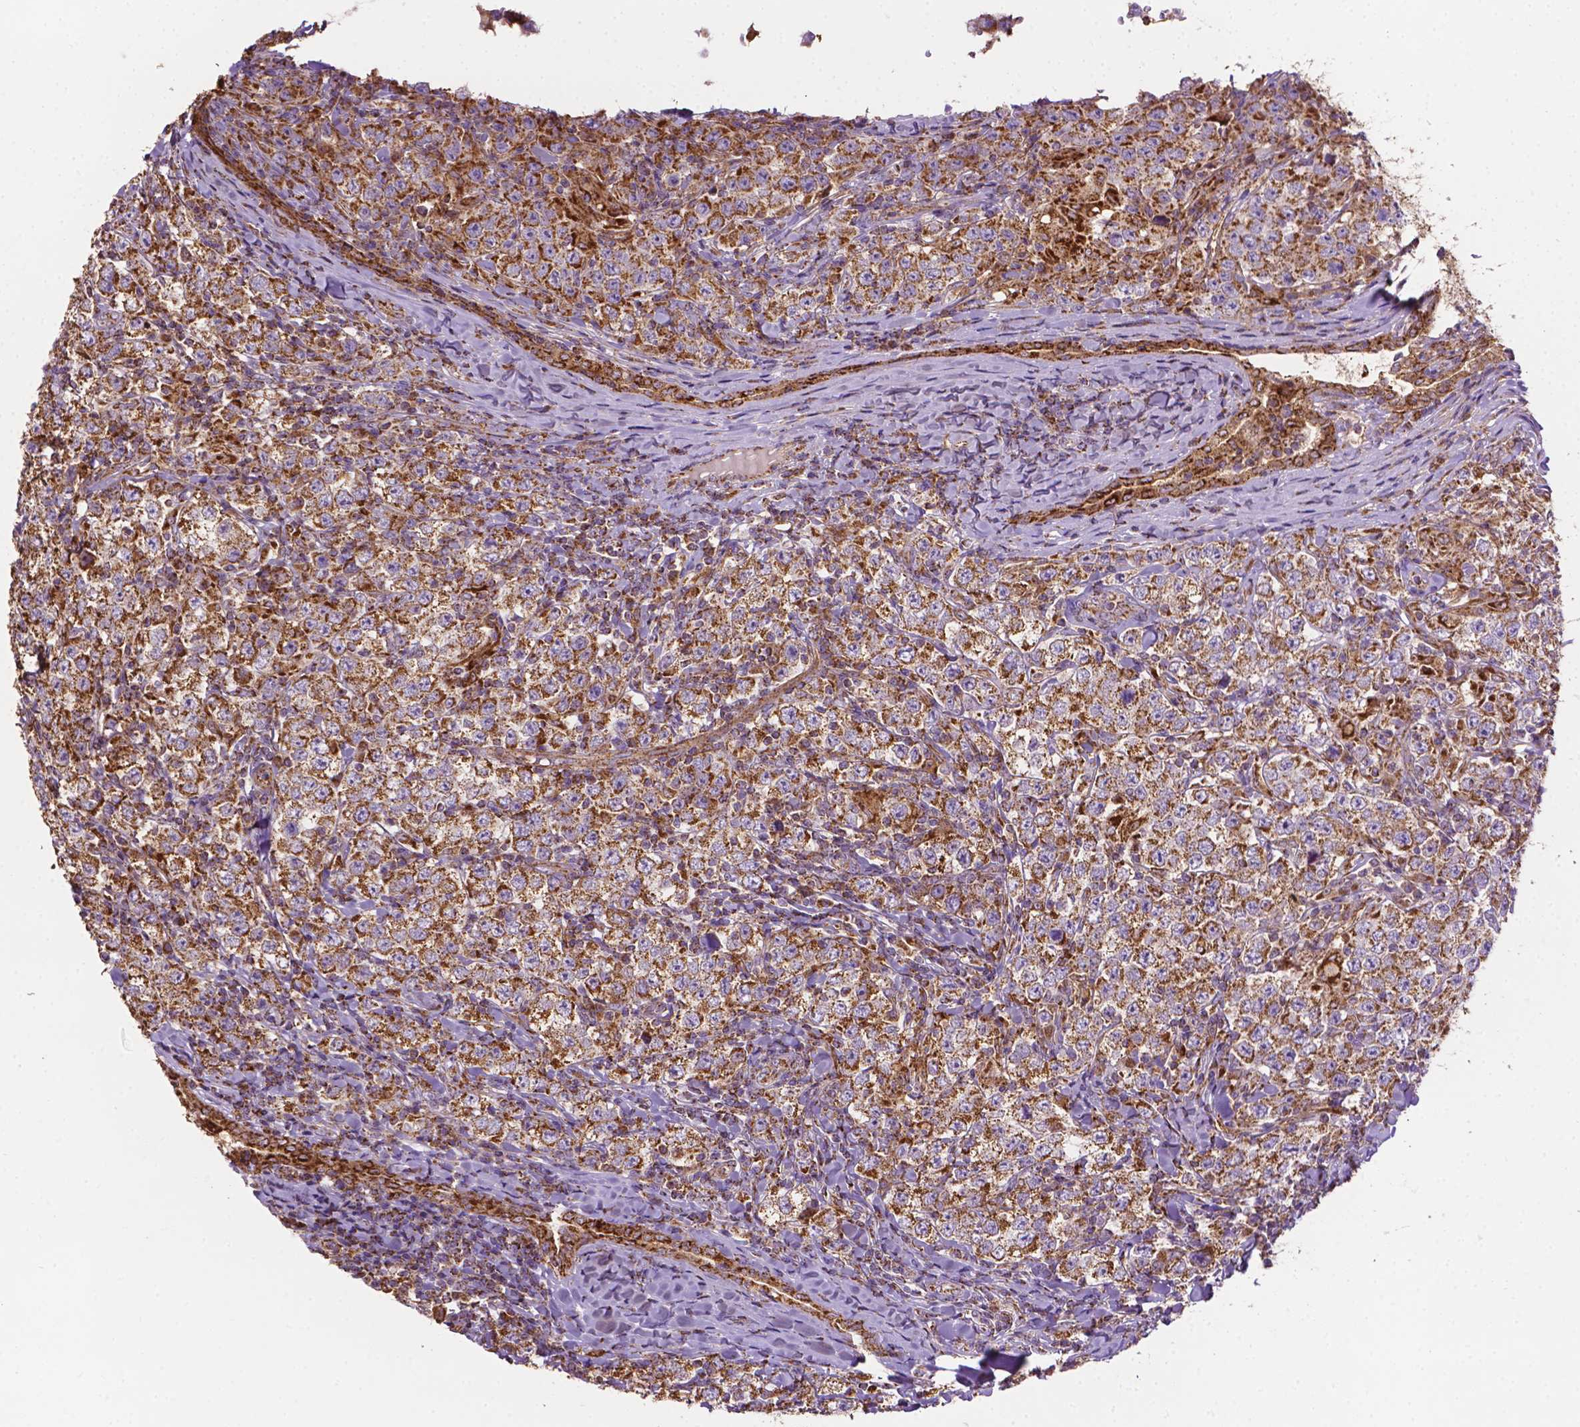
{"staining": {"intensity": "strong", "quantity": ">75%", "location": "cytoplasmic/membranous"}, "tissue": "testis cancer", "cell_type": "Tumor cells", "image_type": "cancer", "snomed": [{"axis": "morphology", "description": "Seminoma, NOS"}, {"axis": "morphology", "description": "Carcinoma, Embryonal, NOS"}, {"axis": "topography", "description": "Testis"}], "caption": "A brown stain highlights strong cytoplasmic/membranous expression of a protein in testis cancer tumor cells.", "gene": "ILVBL", "patient": {"sex": "male", "age": 41}}